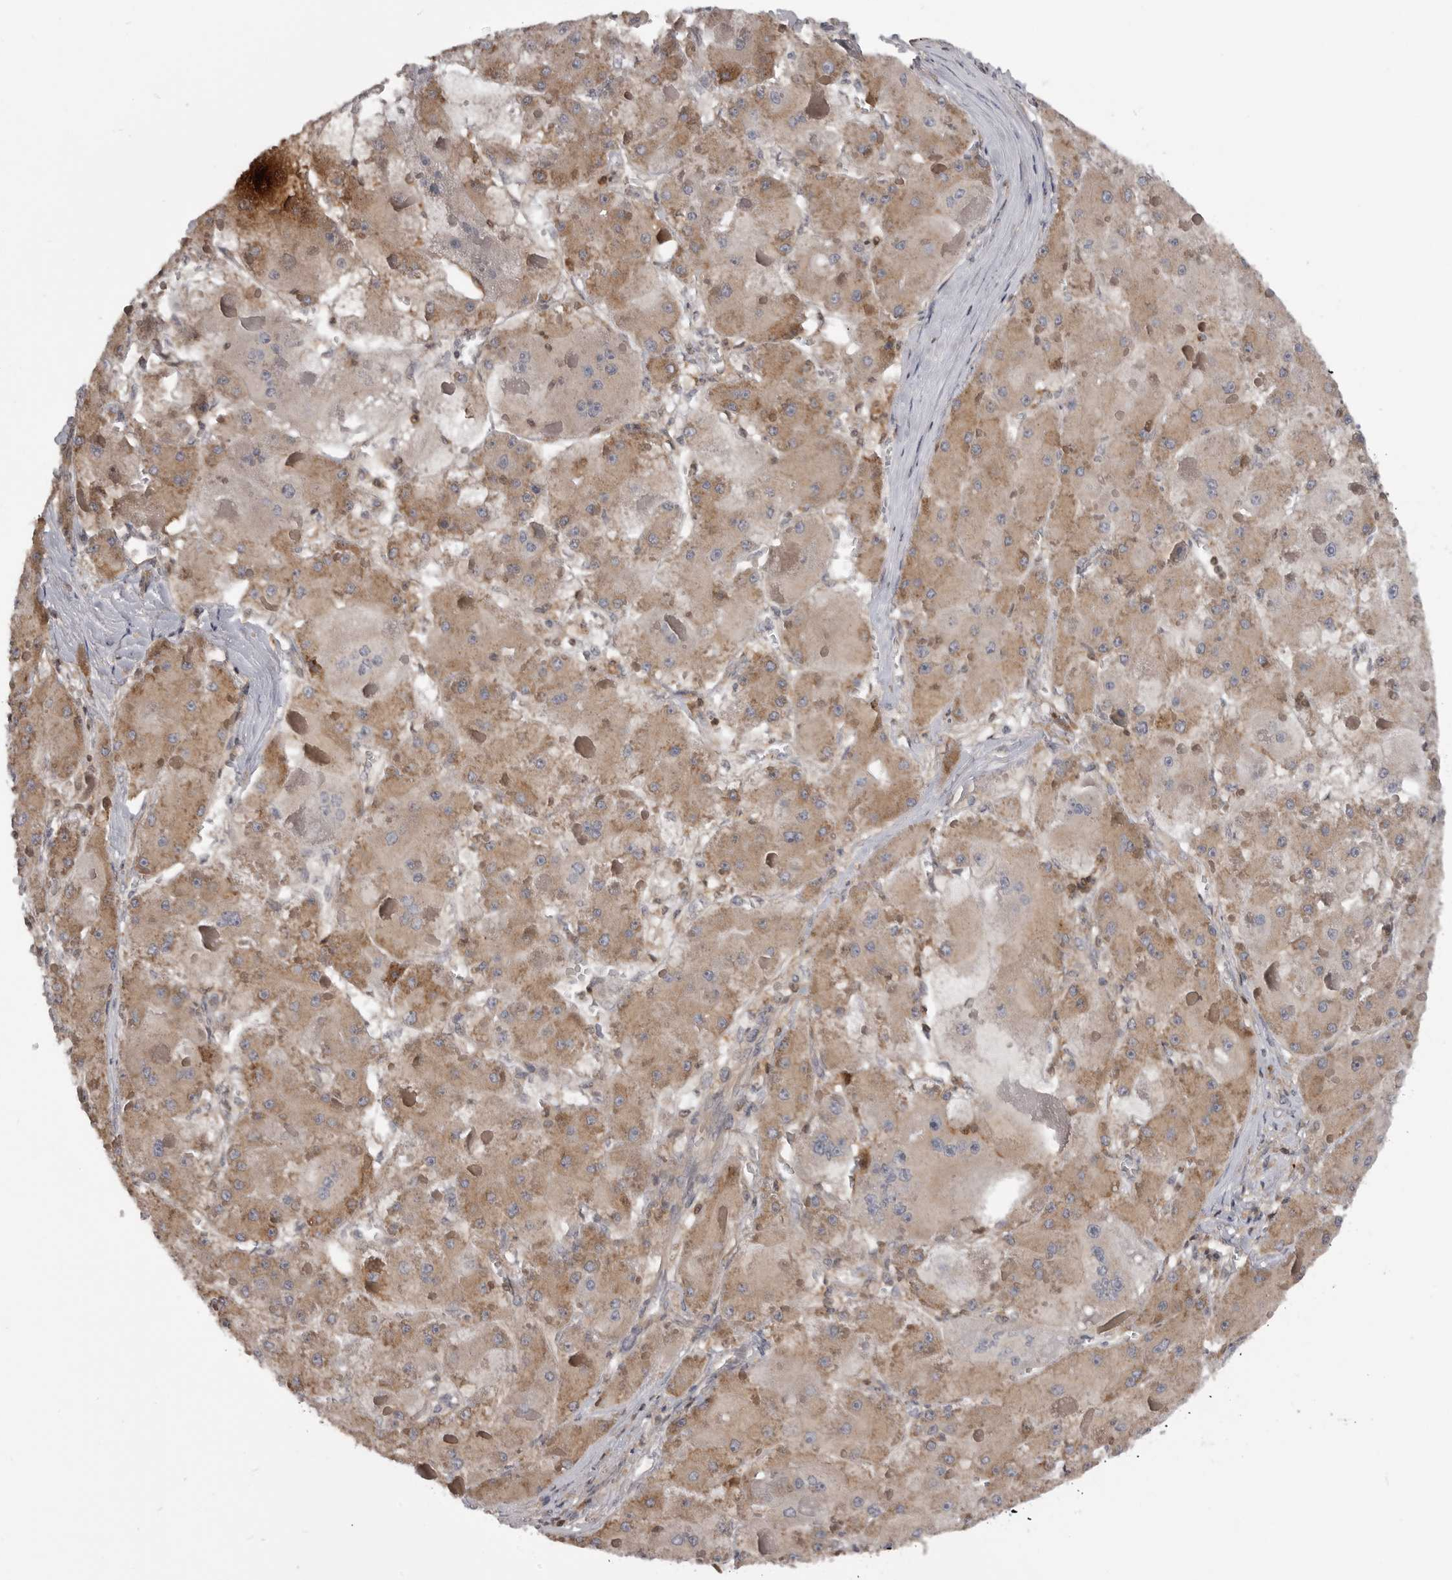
{"staining": {"intensity": "moderate", "quantity": ">75%", "location": "cytoplasmic/membranous"}, "tissue": "liver cancer", "cell_type": "Tumor cells", "image_type": "cancer", "snomed": [{"axis": "morphology", "description": "Carcinoma, Hepatocellular, NOS"}, {"axis": "topography", "description": "Liver"}], "caption": "Moderate cytoplasmic/membranous protein positivity is identified in approximately >75% of tumor cells in liver cancer.", "gene": "MAPK13", "patient": {"sex": "female", "age": 73}}